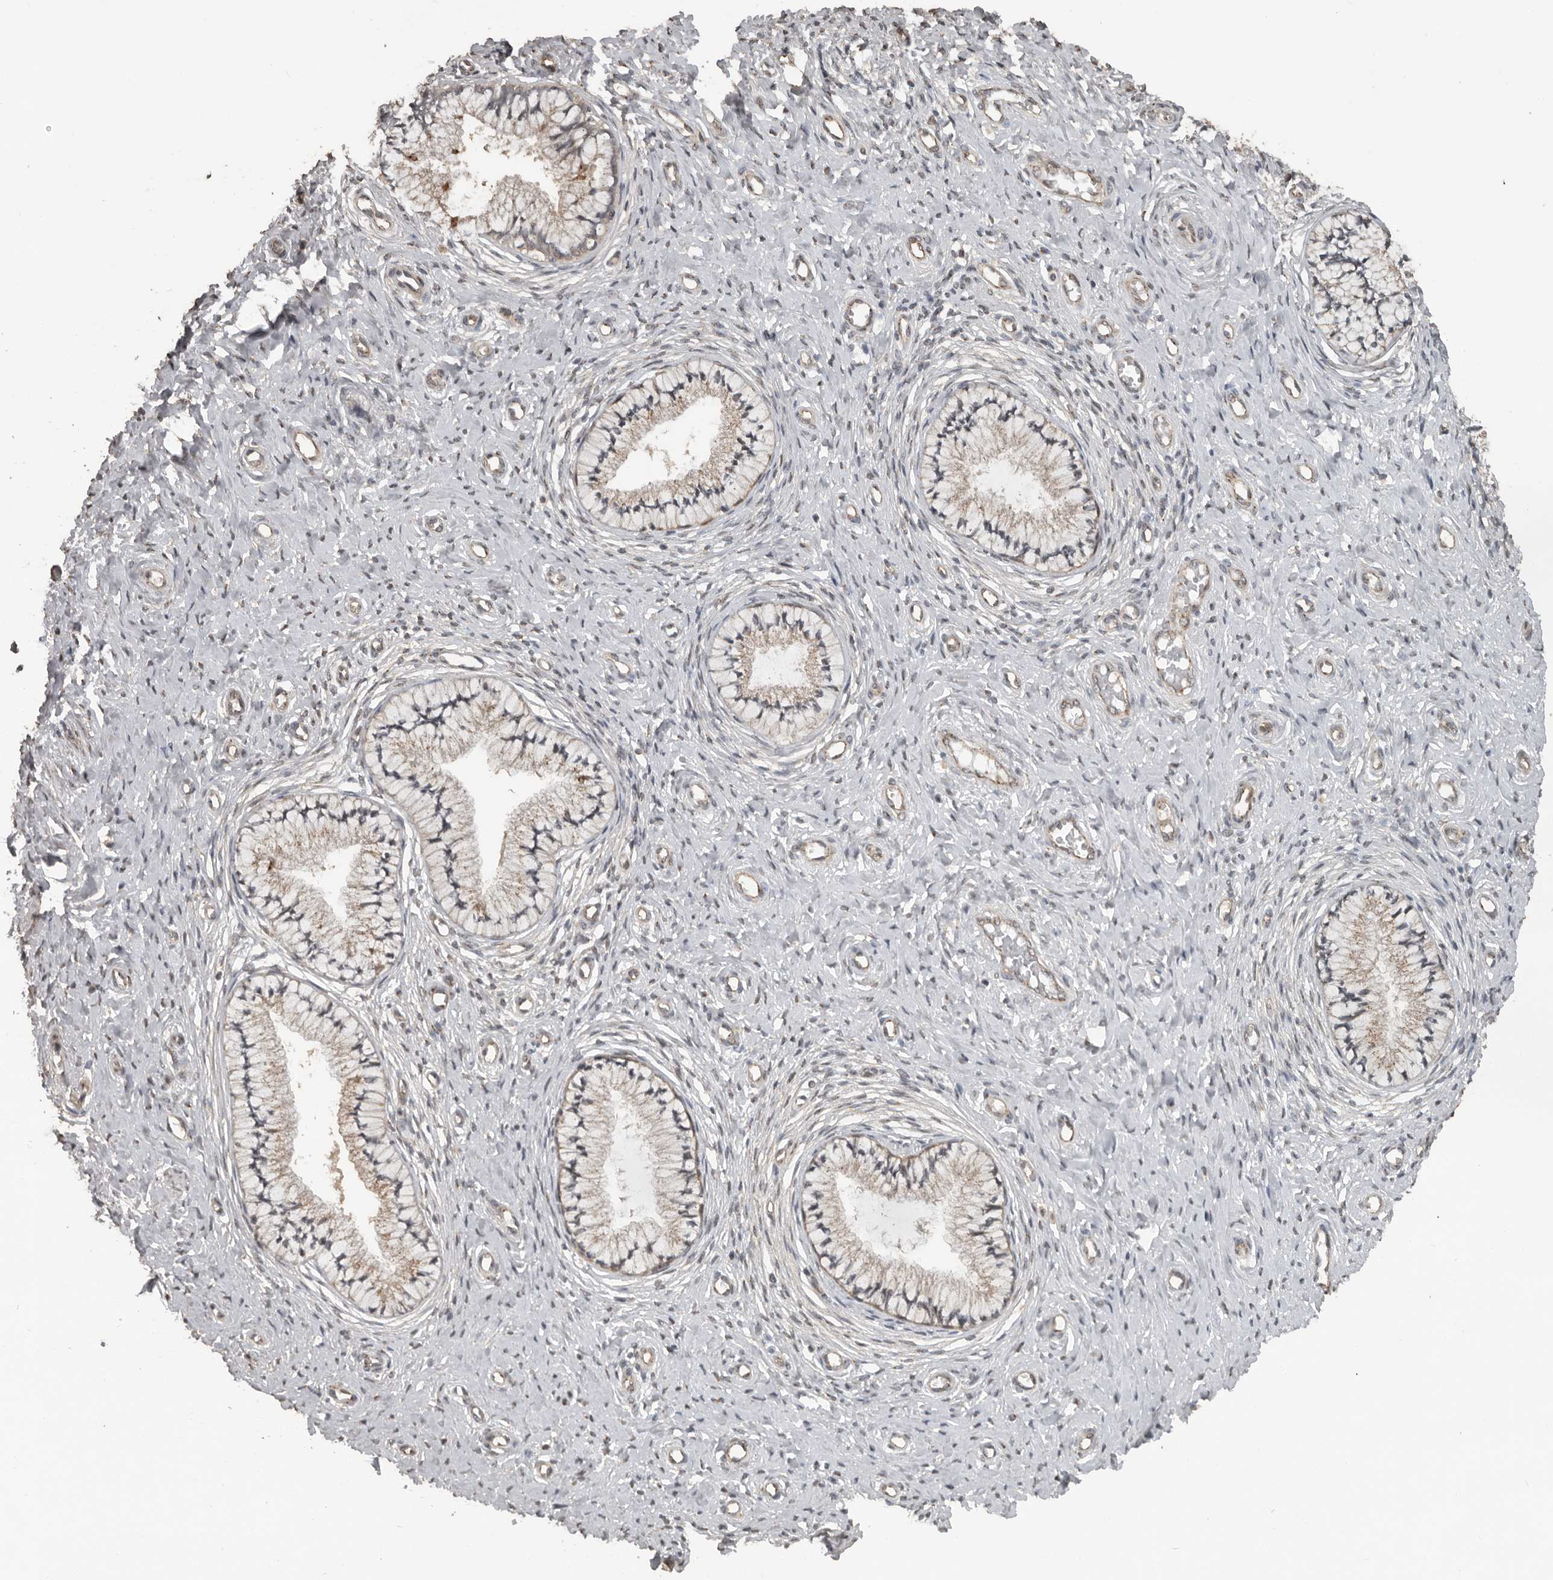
{"staining": {"intensity": "weak", "quantity": "25%-75%", "location": "cytoplasmic/membranous"}, "tissue": "cervix", "cell_type": "Glandular cells", "image_type": "normal", "snomed": [{"axis": "morphology", "description": "Normal tissue, NOS"}, {"axis": "topography", "description": "Cervix"}], "caption": "Immunohistochemistry of unremarkable human cervix demonstrates low levels of weak cytoplasmic/membranous expression in approximately 25%-75% of glandular cells.", "gene": "CEP350", "patient": {"sex": "female", "age": 36}}